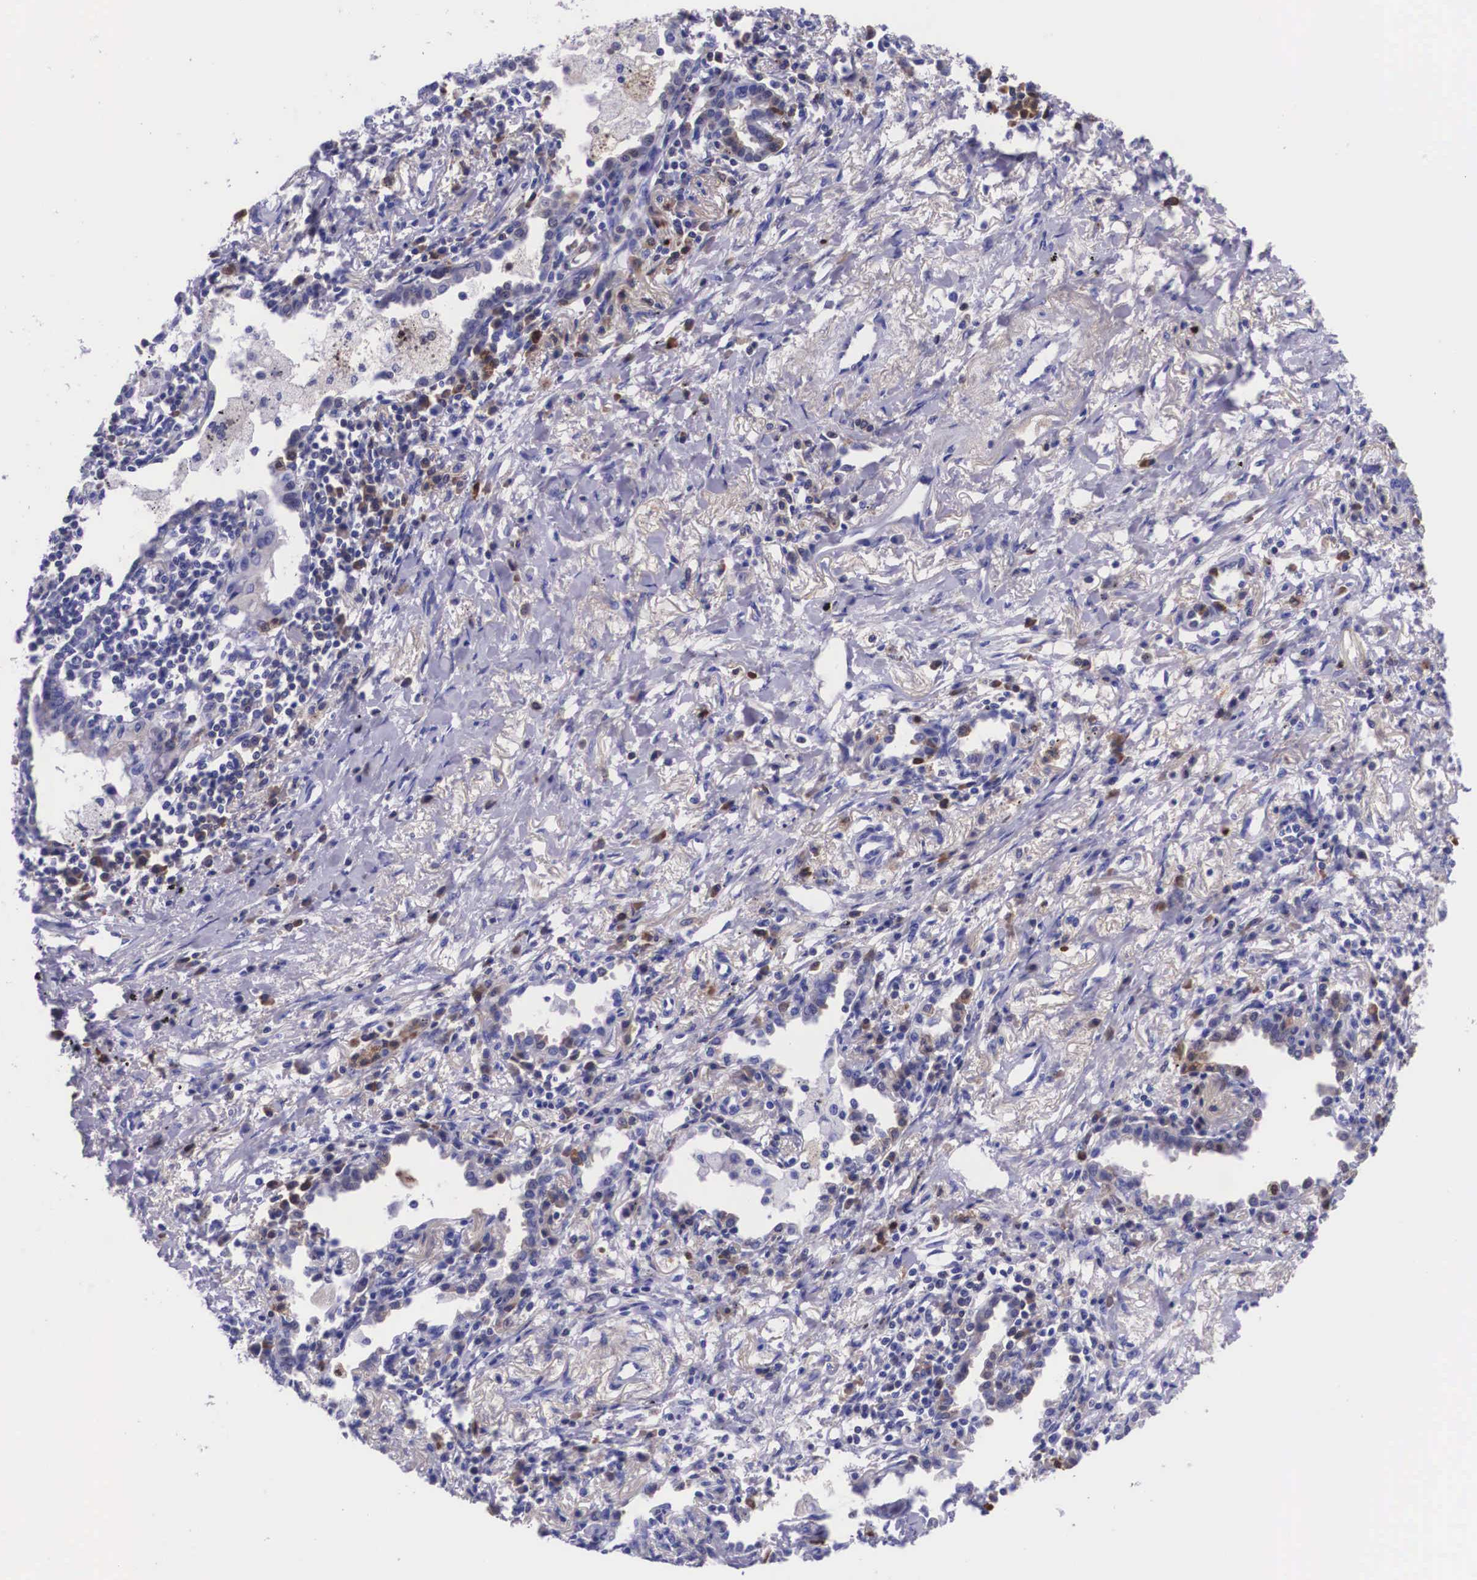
{"staining": {"intensity": "negative", "quantity": "none", "location": "none"}, "tissue": "lung cancer", "cell_type": "Tumor cells", "image_type": "cancer", "snomed": [{"axis": "morphology", "description": "Adenocarcinoma, NOS"}, {"axis": "topography", "description": "Lung"}], "caption": "DAB immunohistochemical staining of lung cancer shows no significant staining in tumor cells.", "gene": "PLG", "patient": {"sex": "male", "age": 60}}